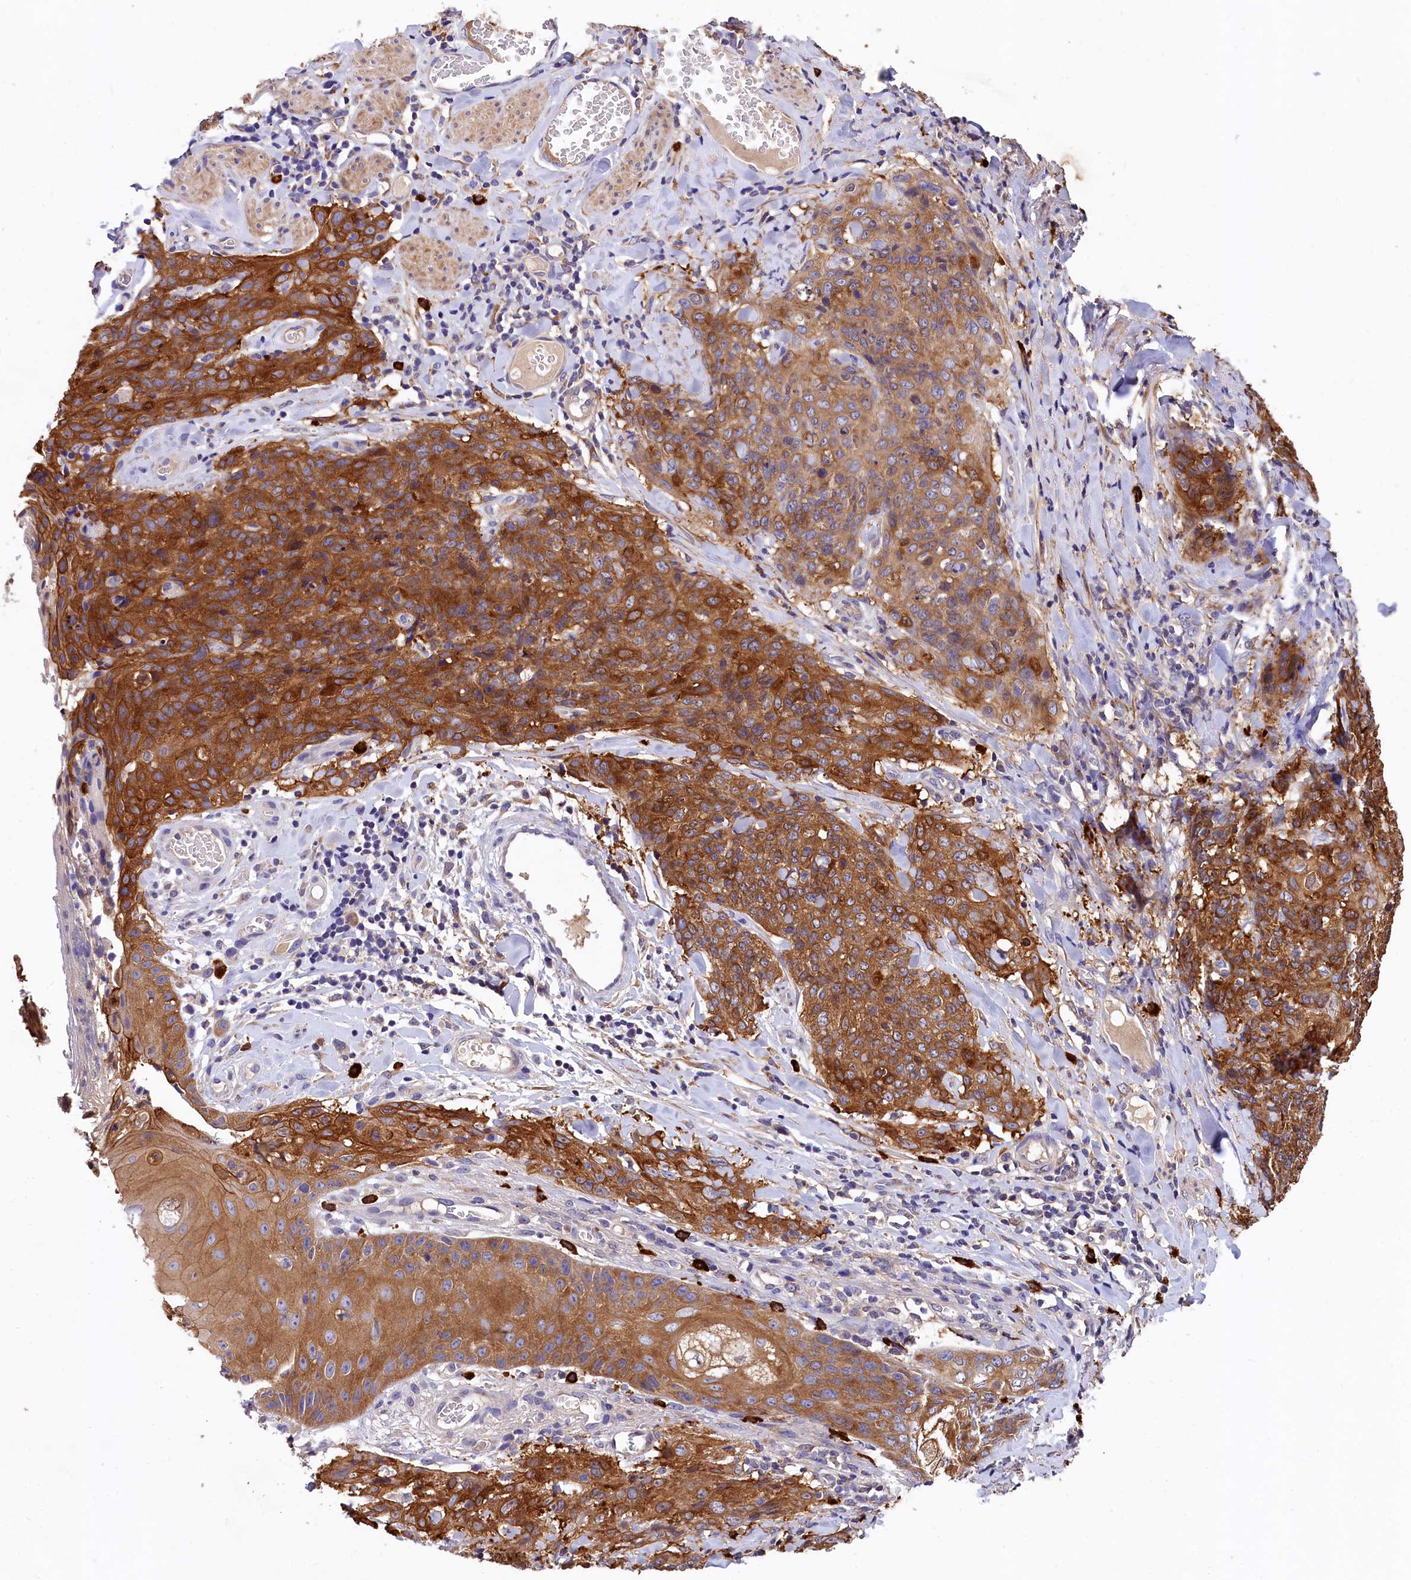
{"staining": {"intensity": "moderate", "quantity": ">75%", "location": "cytoplasmic/membranous"}, "tissue": "skin cancer", "cell_type": "Tumor cells", "image_type": "cancer", "snomed": [{"axis": "morphology", "description": "Squamous cell carcinoma, NOS"}, {"axis": "topography", "description": "Skin"}, {"axis": "topography", "description": "Vulva"}], "caption": "Skin squamous cell carcinoma stained with immunohistochemistry (IHC) demonstrates moderate cytoplasmic/membranous positivity in approximately >75% of tumor cells.", "gene": "EPS8L2", "patient": {"sex": "female", "age": 85}}